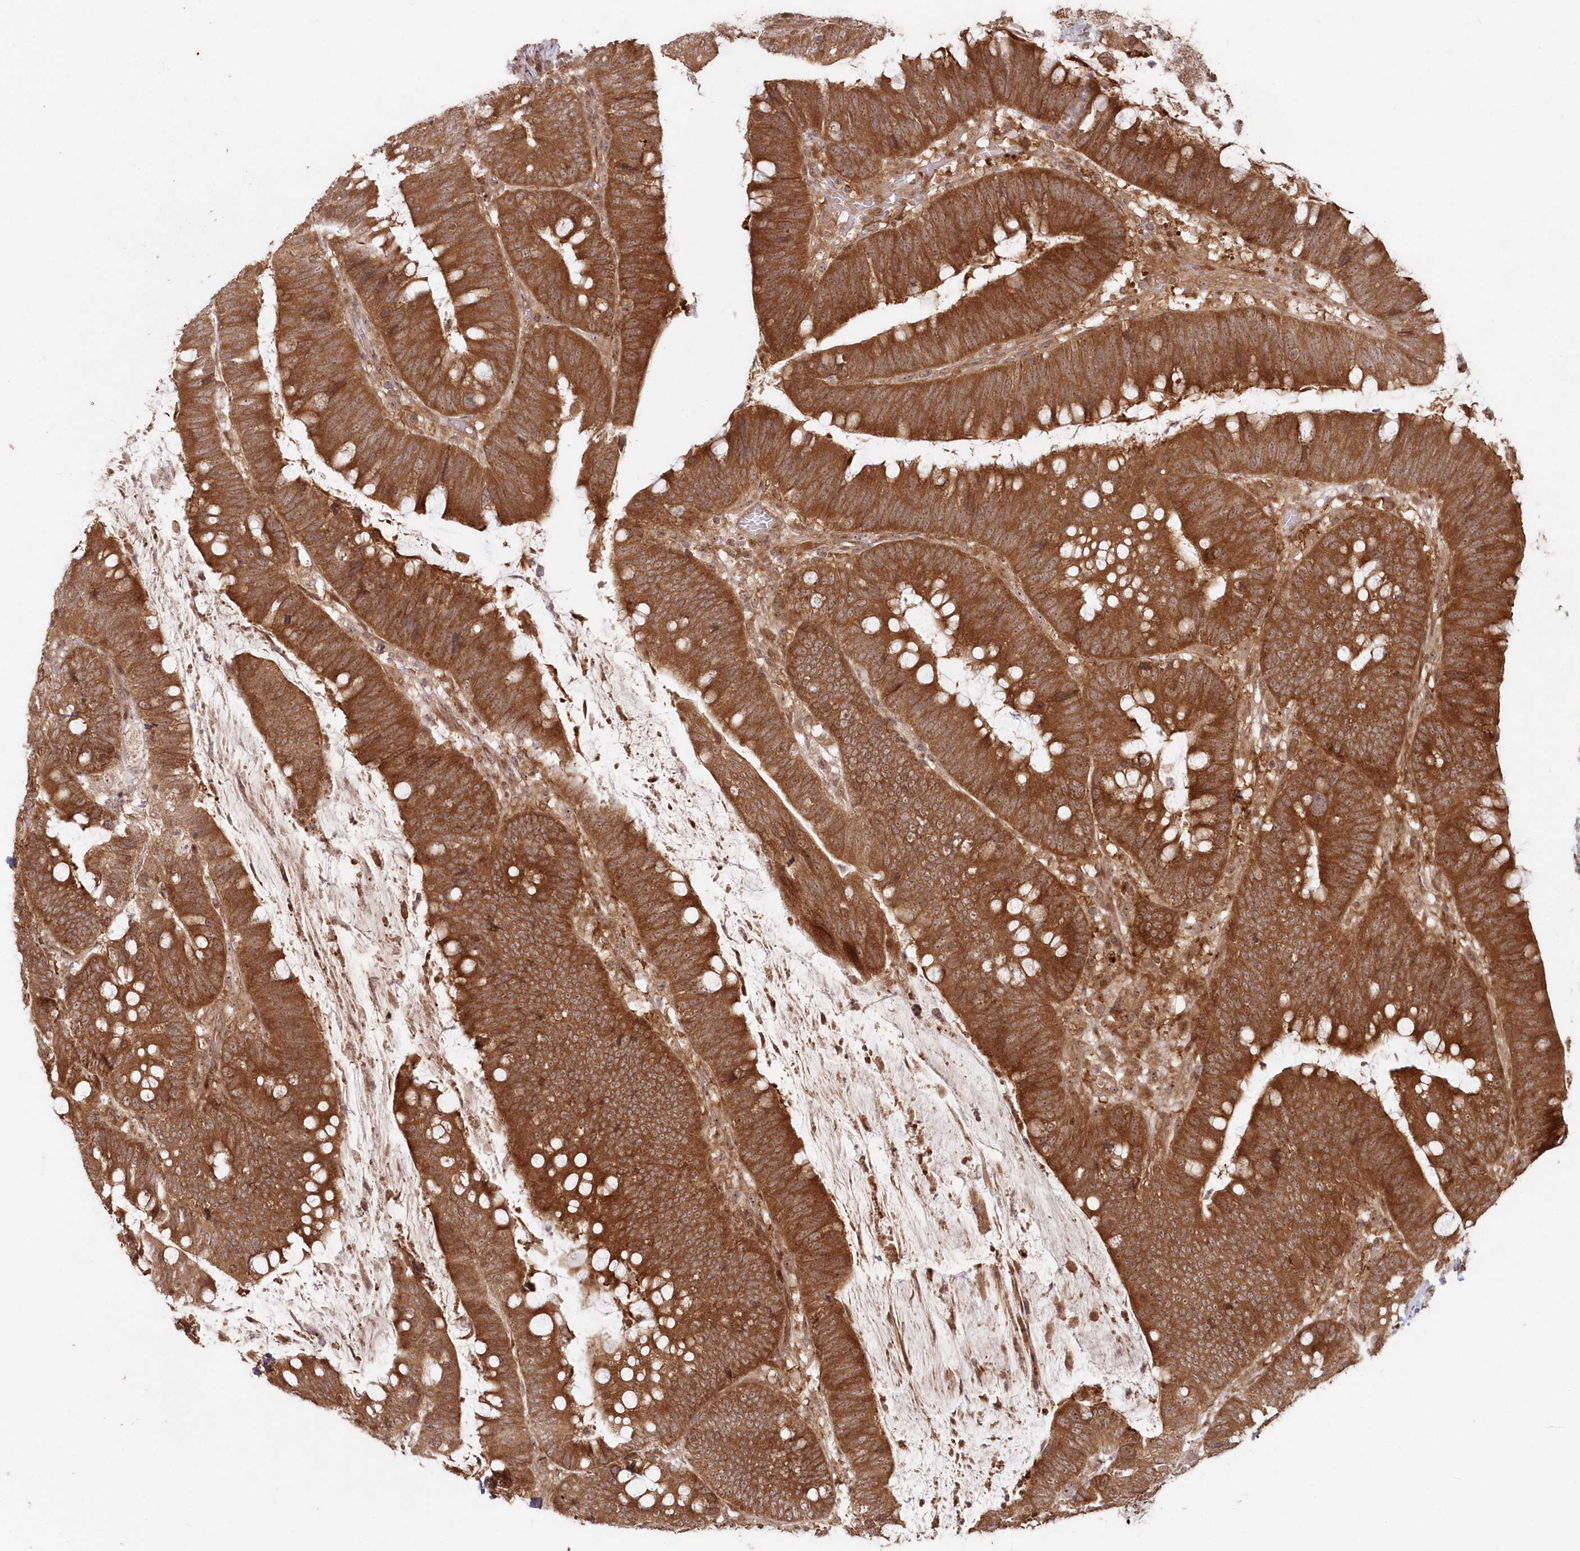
{"staining": {"intensity": "strong", "quantity": ">75%", "location": "cytoplasmic/membranous"}, "tissue": "colorectal cancer", "cell_type": "Tumor cells", "image_type": "cancer", "snomed": [{"axis": "morphology", "description": "Adenocarcinoma, NOS"}, {"axis": "topography", "description": "Colon"}], "caption": "High-magnification brightfield microscopy of colorectal adenocarcinoma stained with DAB (3,3'-diaminobenzidine) (brown) and counterstained with hematoxylin (blue). tumor cells exhibit strong cytoplasmic/membranous staining is seen in about>75% of cells.", "gene": "SERINC1", "patient": {"sex": "female", "age": 66}}